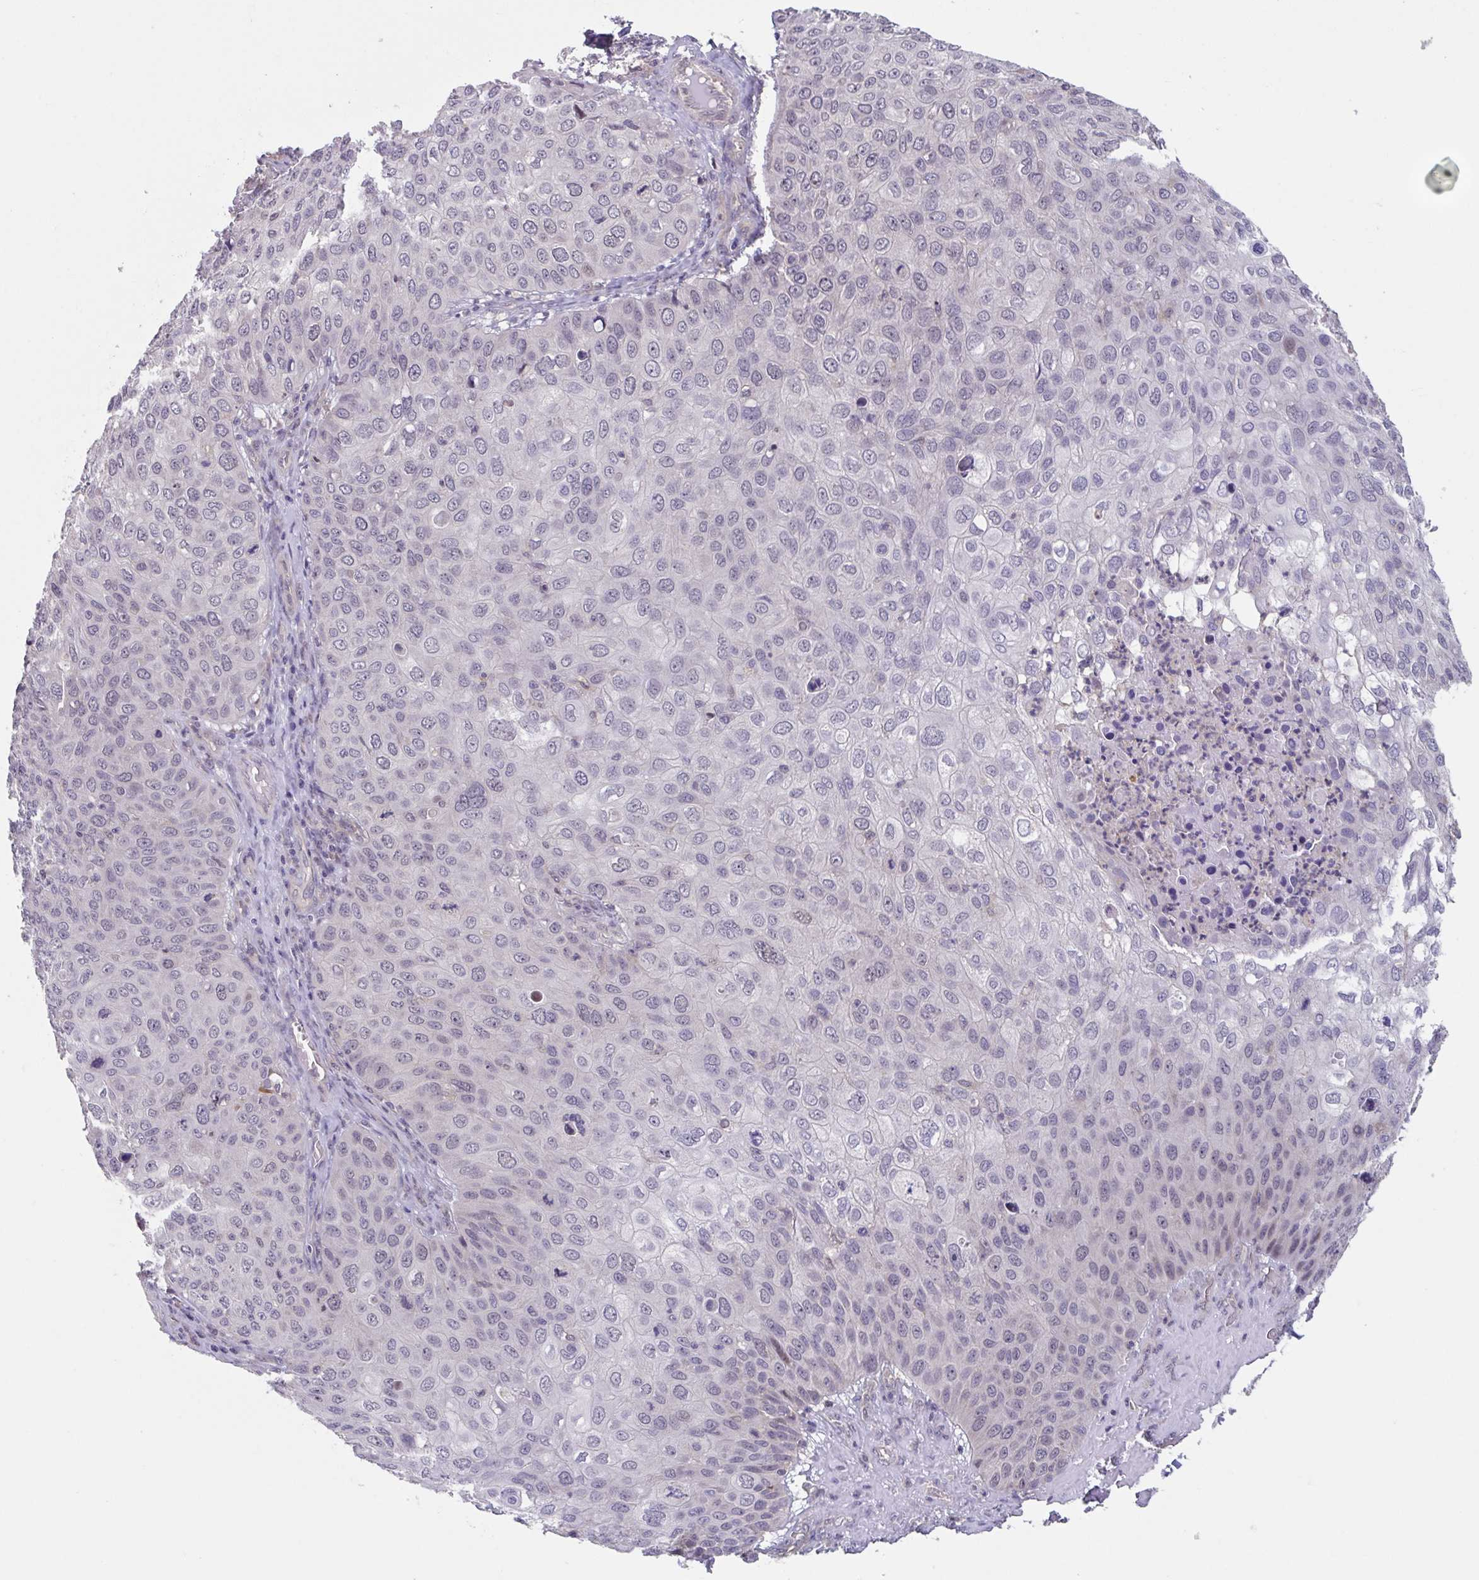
{"staining": {"intensity": "weak", "quantity": "<25%", "location": "nuclear"}, "tissue": "skin cancer", "cell_type": "Tumor cells", "image_type": "cancer", "snomed": [{"axis": "morphology", "description": "Squamous cell carcinoma, NOS"}, {"axis": "topography", "description": "Skin"}], "caption": "Squamous cell carcinoma (skin) was stained to show a protein in brown. There is no significant staining in tumor cells.", "gene": "RIOK1", "patient": {"sex": "male", "age": 87}}